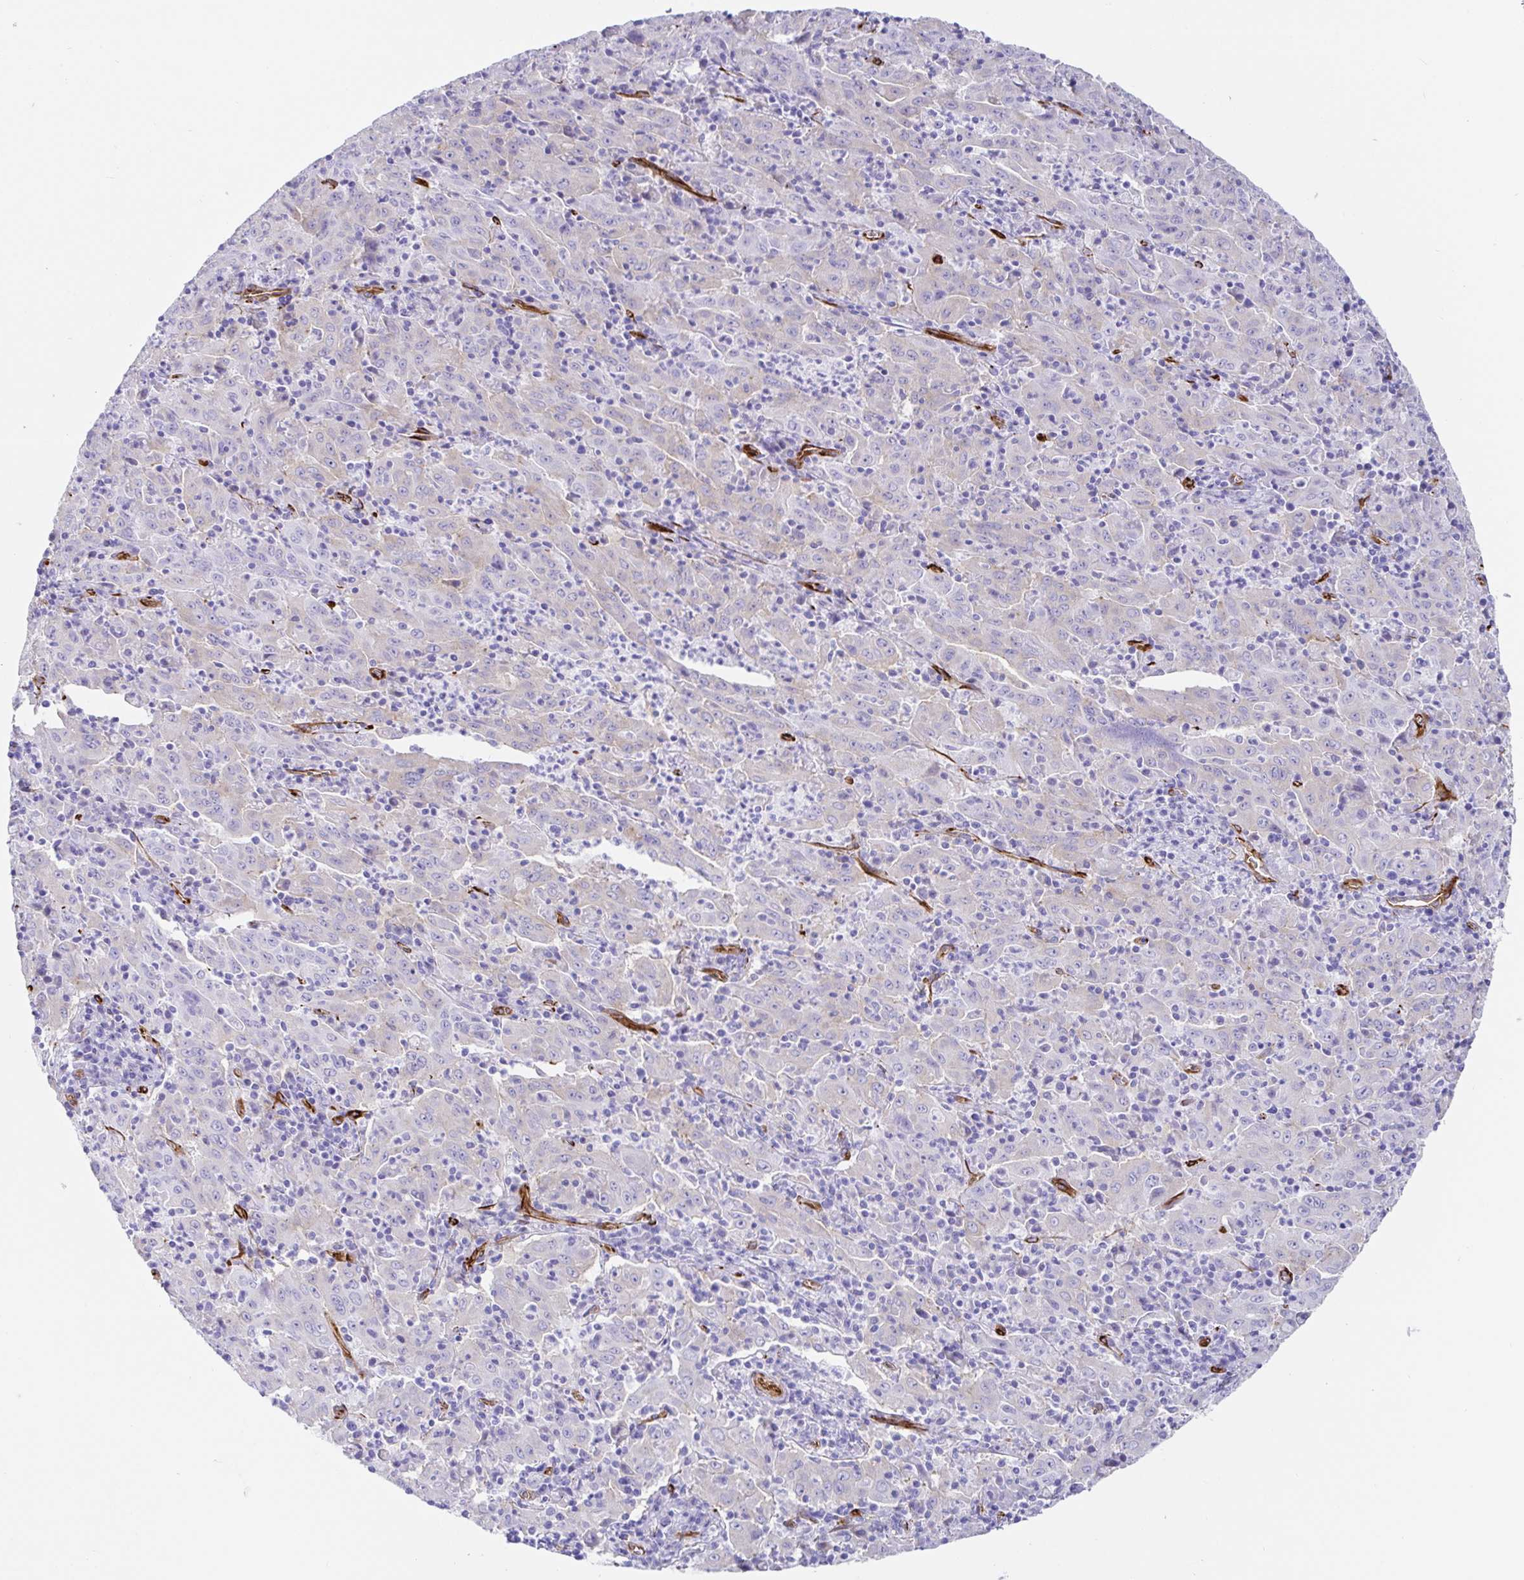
{"staining": {"intensity": "negative", "quantity": "none", "location": "none"}, "tissue": "pancreatic cancer", "cell_type": "Tumor cells", "image_type": "cancer", "snomed": [{"axis": "morphology", "description": "Adenocarcinoma, NOS"}, {"axis": "topography", "description": "Pancreas"}], "caption": "The micrograph exhibits no significant expression in tumor cells of pancreatic cancer. Nuclei are stained in blue.", "gene": "DOCK1", "patient": {"sex": "male", "age": 63}}